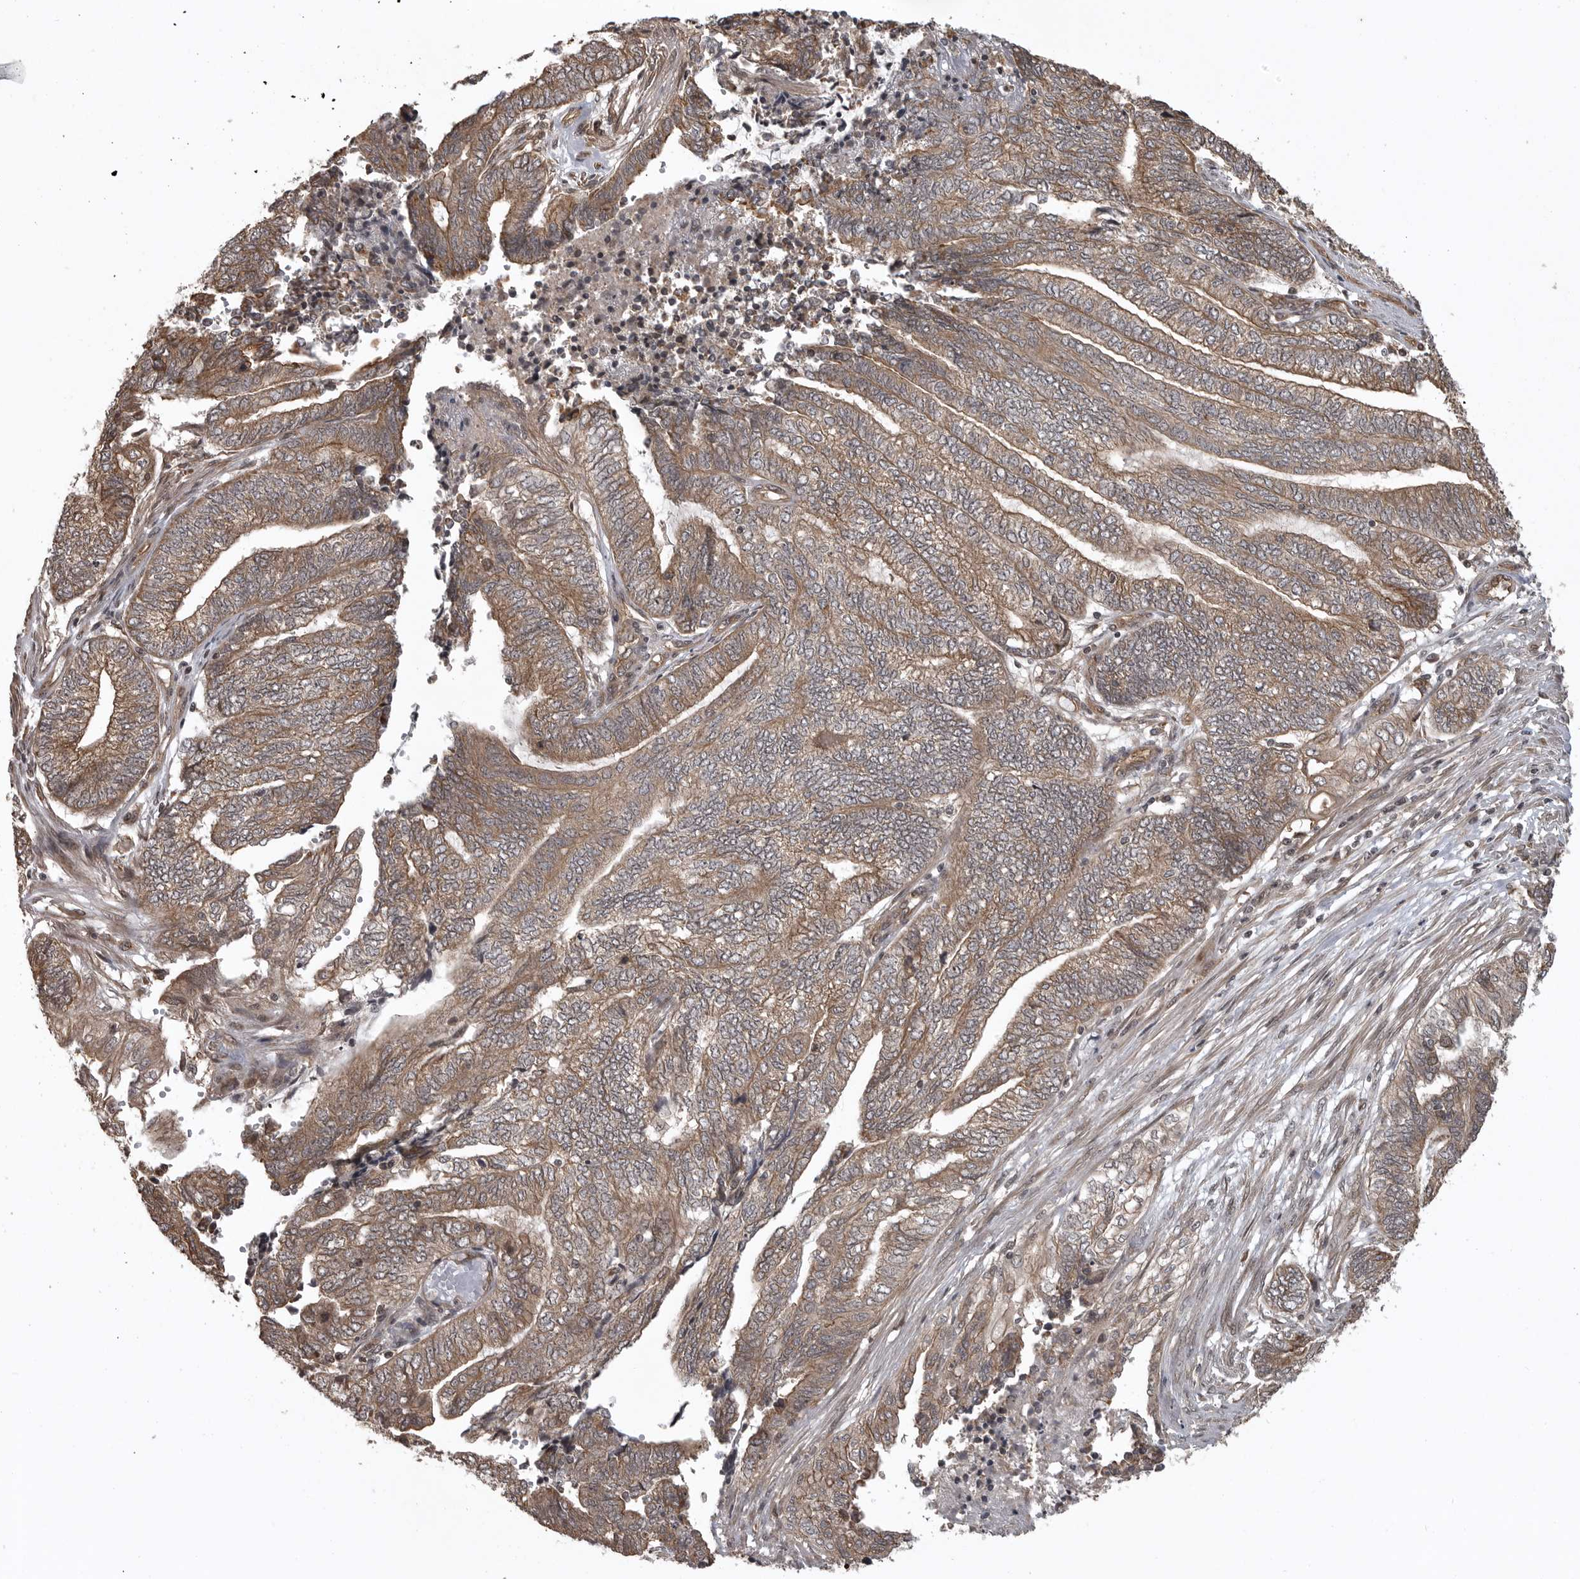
{"staining": {"intensity": "moderate", "quantity": ">75%", "location": "cytoplasmic/membranous"}, "tissue": "endometrial cancer", "cell_type": "Tumor cells", "image_type": "cancer", "snomed": [{"axis": "morphology", "description": "Adenocarcinoma, NOS"}, {"axis": "topography", "description": "Uterus"}, {"axis": "topography", "description": "Endometrium"}], "caption": "Adenocarcinoma (endometrial) was stained to show a protein in brown. There is medium levels of moderate cytoplasmic/membranous staining in about >75% of tumor cells.", "gene": "DNAJC8", "patient": {"sex": "female", "age": 70}}